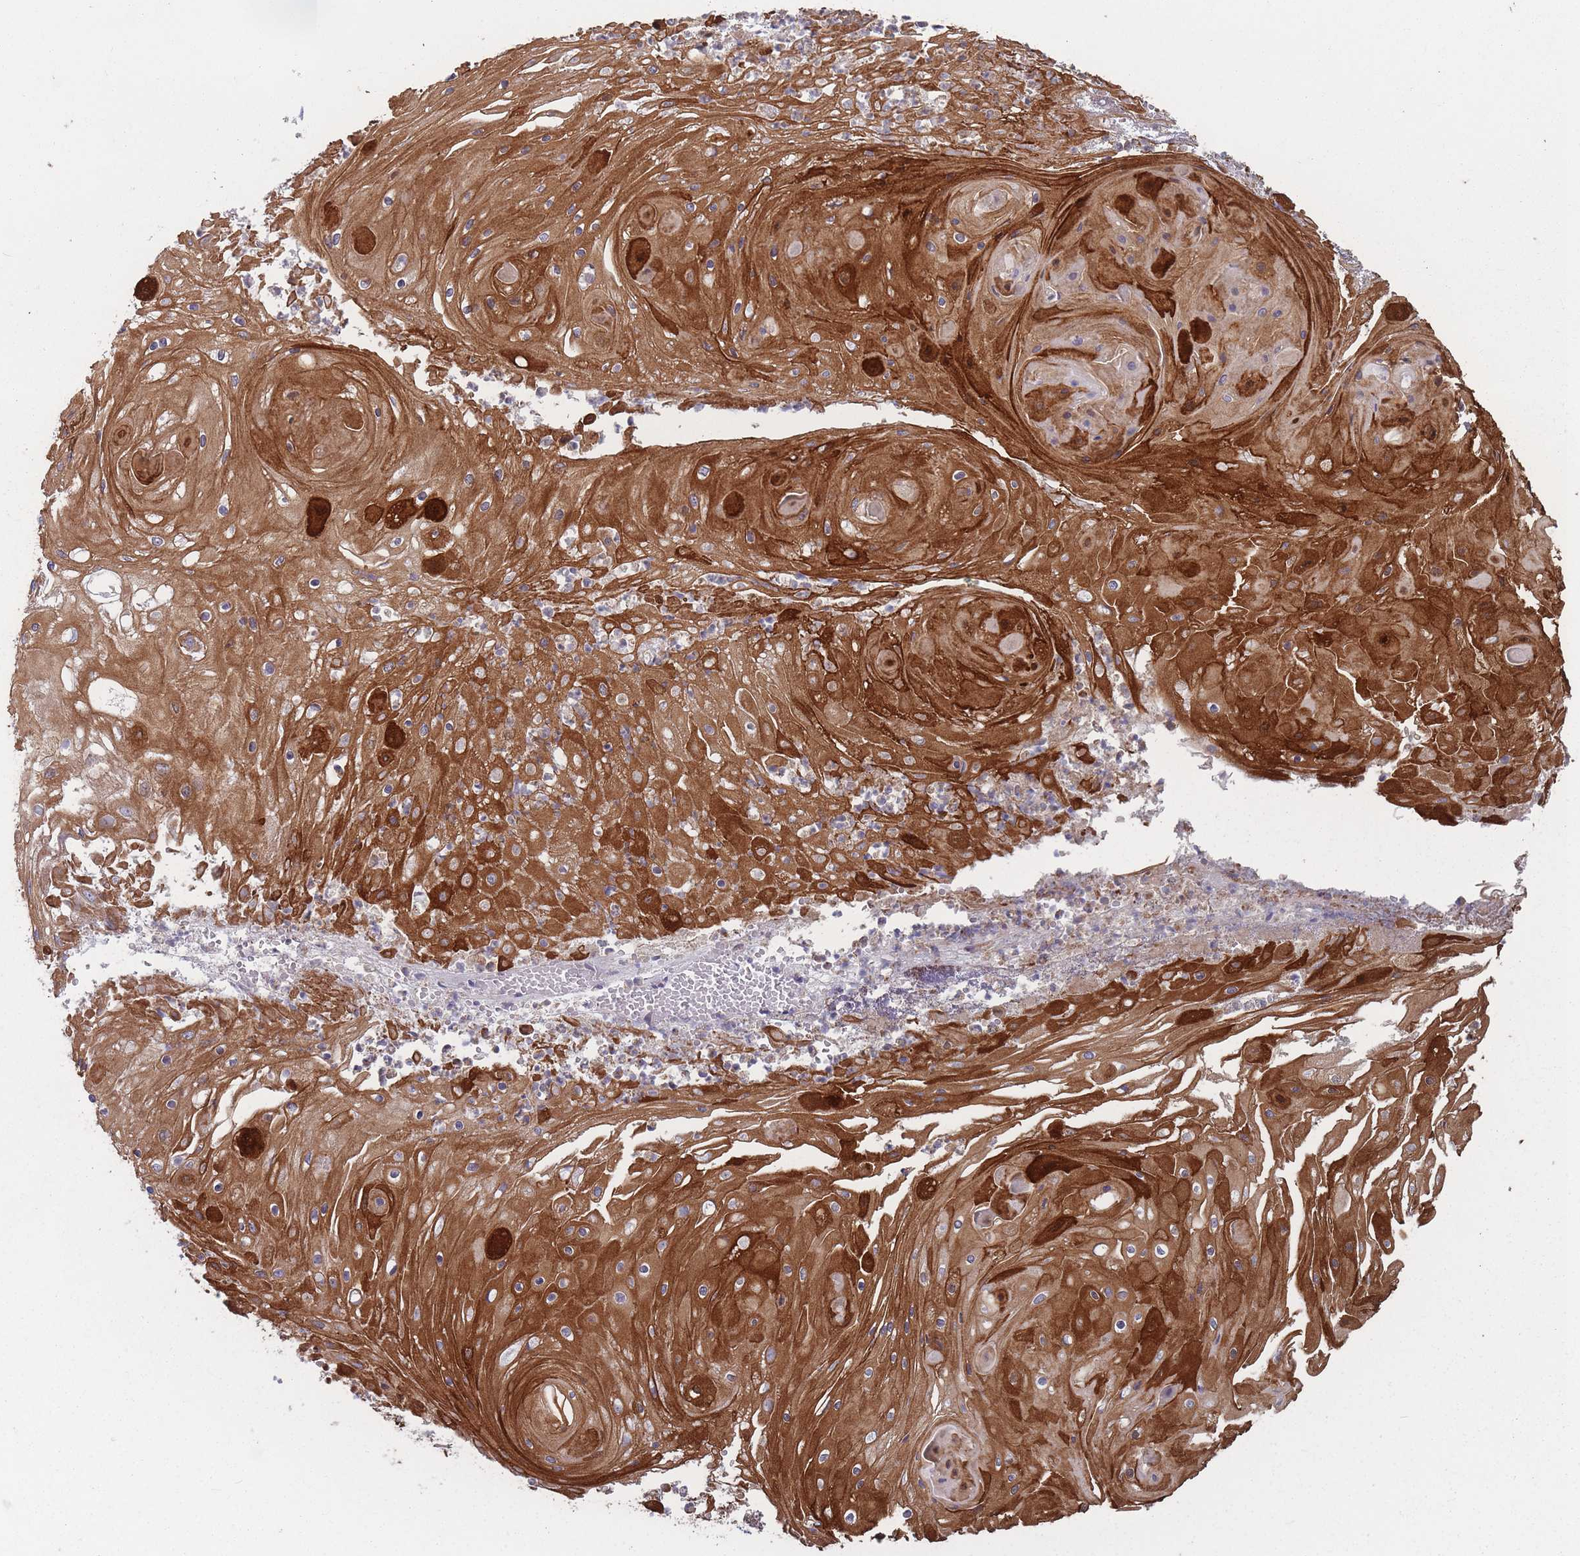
{"staining": {"intensity": "strong", "quantity": ">75%", "location": "cytoplasmic/membranous"}, "tissue": "skin cancer", "cell_type": "Tumor cells", "image_type": "cancer", "snomed": [{"axis": "morphology", "description": "Squamous cell carcinoma, NOS"}, {"axis": "topography", "description": "Skin"}], "caption": "Immunohistochemistry image of neoplastic tissue: skin squamous cell carcinoma stained using immunohistochemistry exhibits high levels of strong protein expression localized specifically in the cytoplasmic/membranous of tumor cells, appearing as a cytoplasmic/membranous brown color.", "gene": "HSBP1L1", "patient": {"sex": "male", "age": 70}}